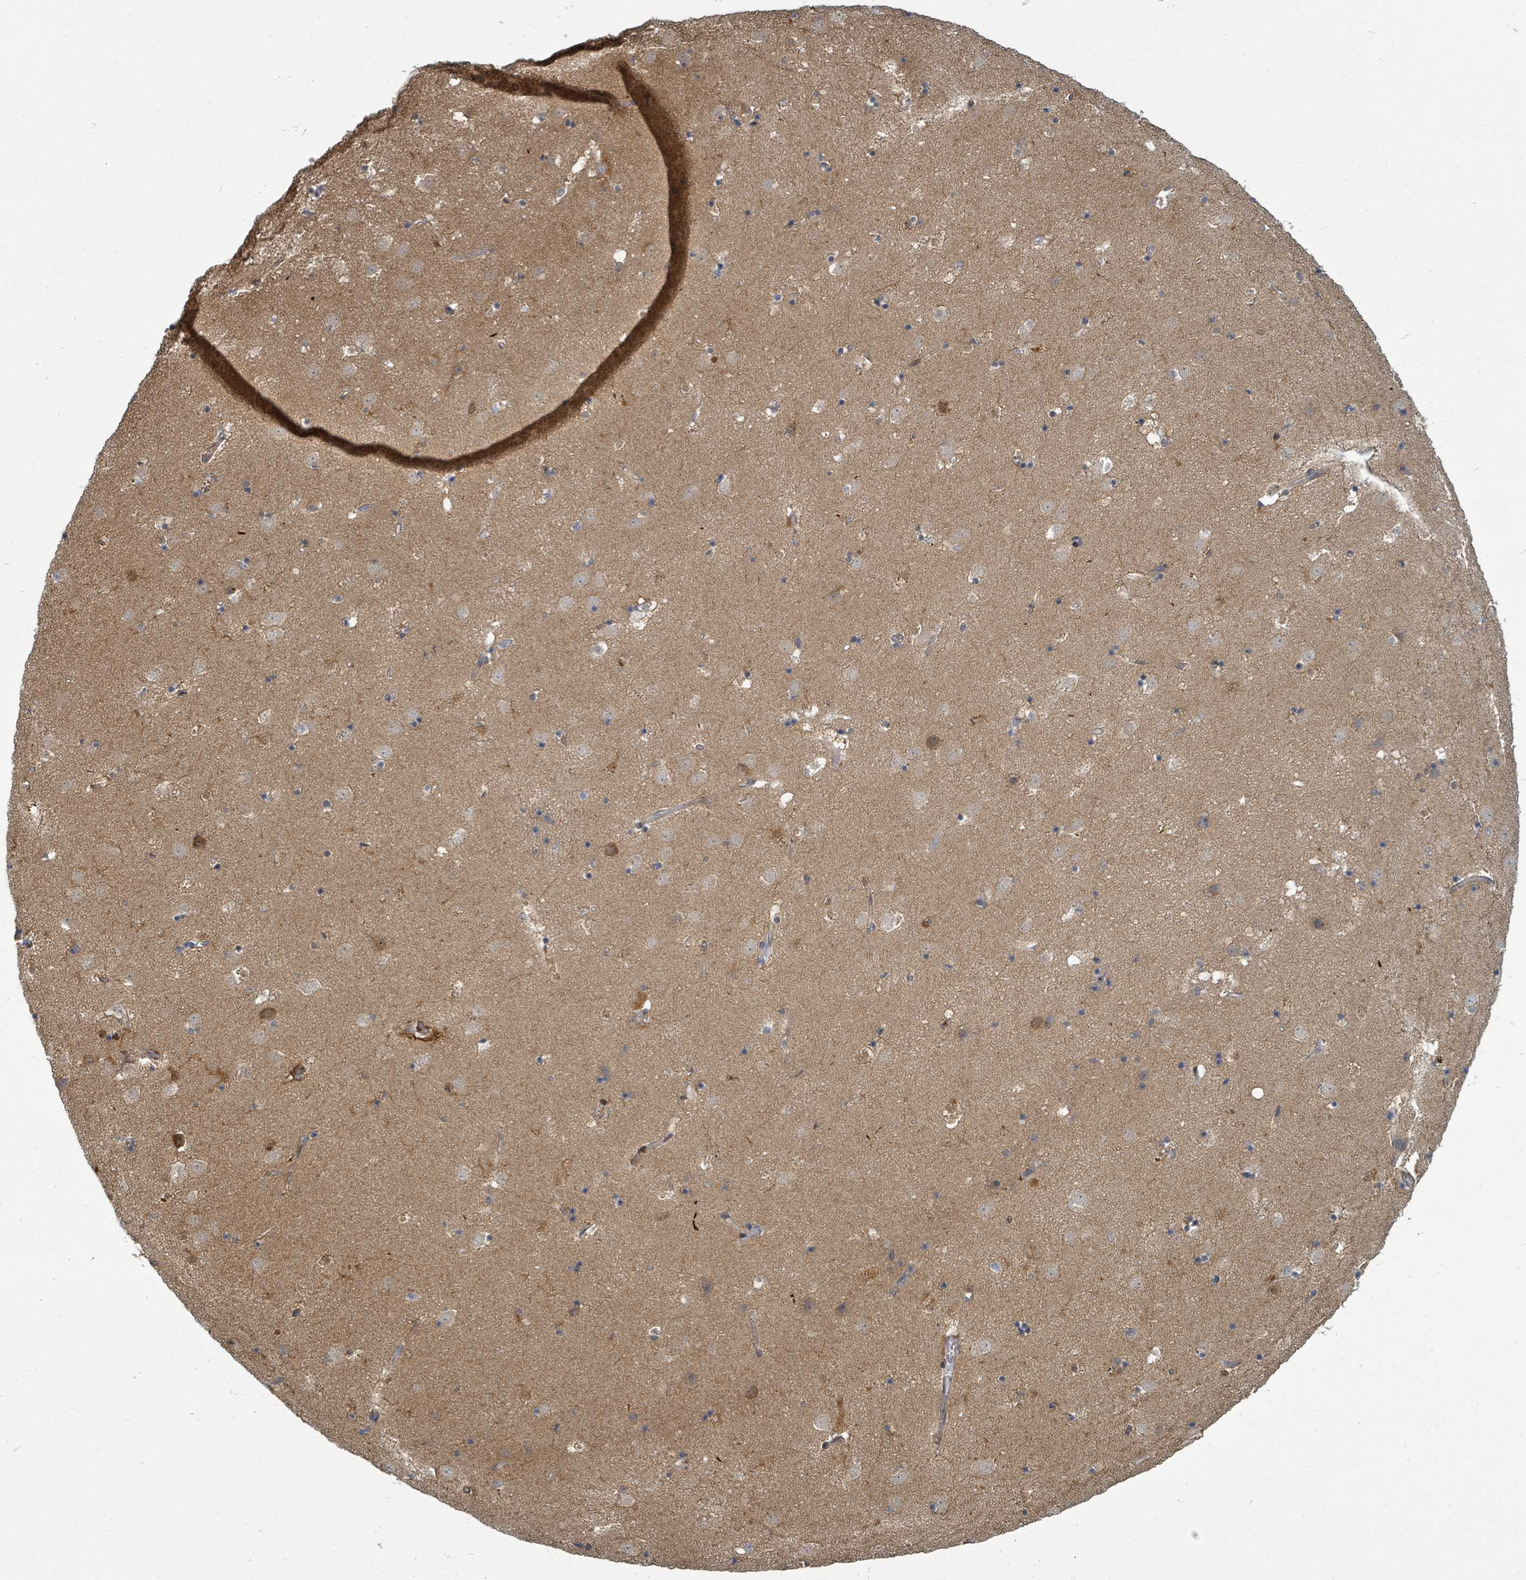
{"staining": {"intensity": "weak", "quantity": "25%-75%", "location": "cytoplasmic/membranous"}, "tissue": "caudate", "cell_type": "Glial cells", "image_type": "normal", "snomed": [{"axis": "morphology", "description": "Normal tissue, NOS"}, {"axis": "topography", "description": "Lateral ventricle wall"}], "caption": "A photomicrograph of caudate stained for a protein reveals weak cytoplasmic/membranous brown staining in glial cells.", "gene": "TRDMT1", "patient": {"sex": "male", "age": 58}}